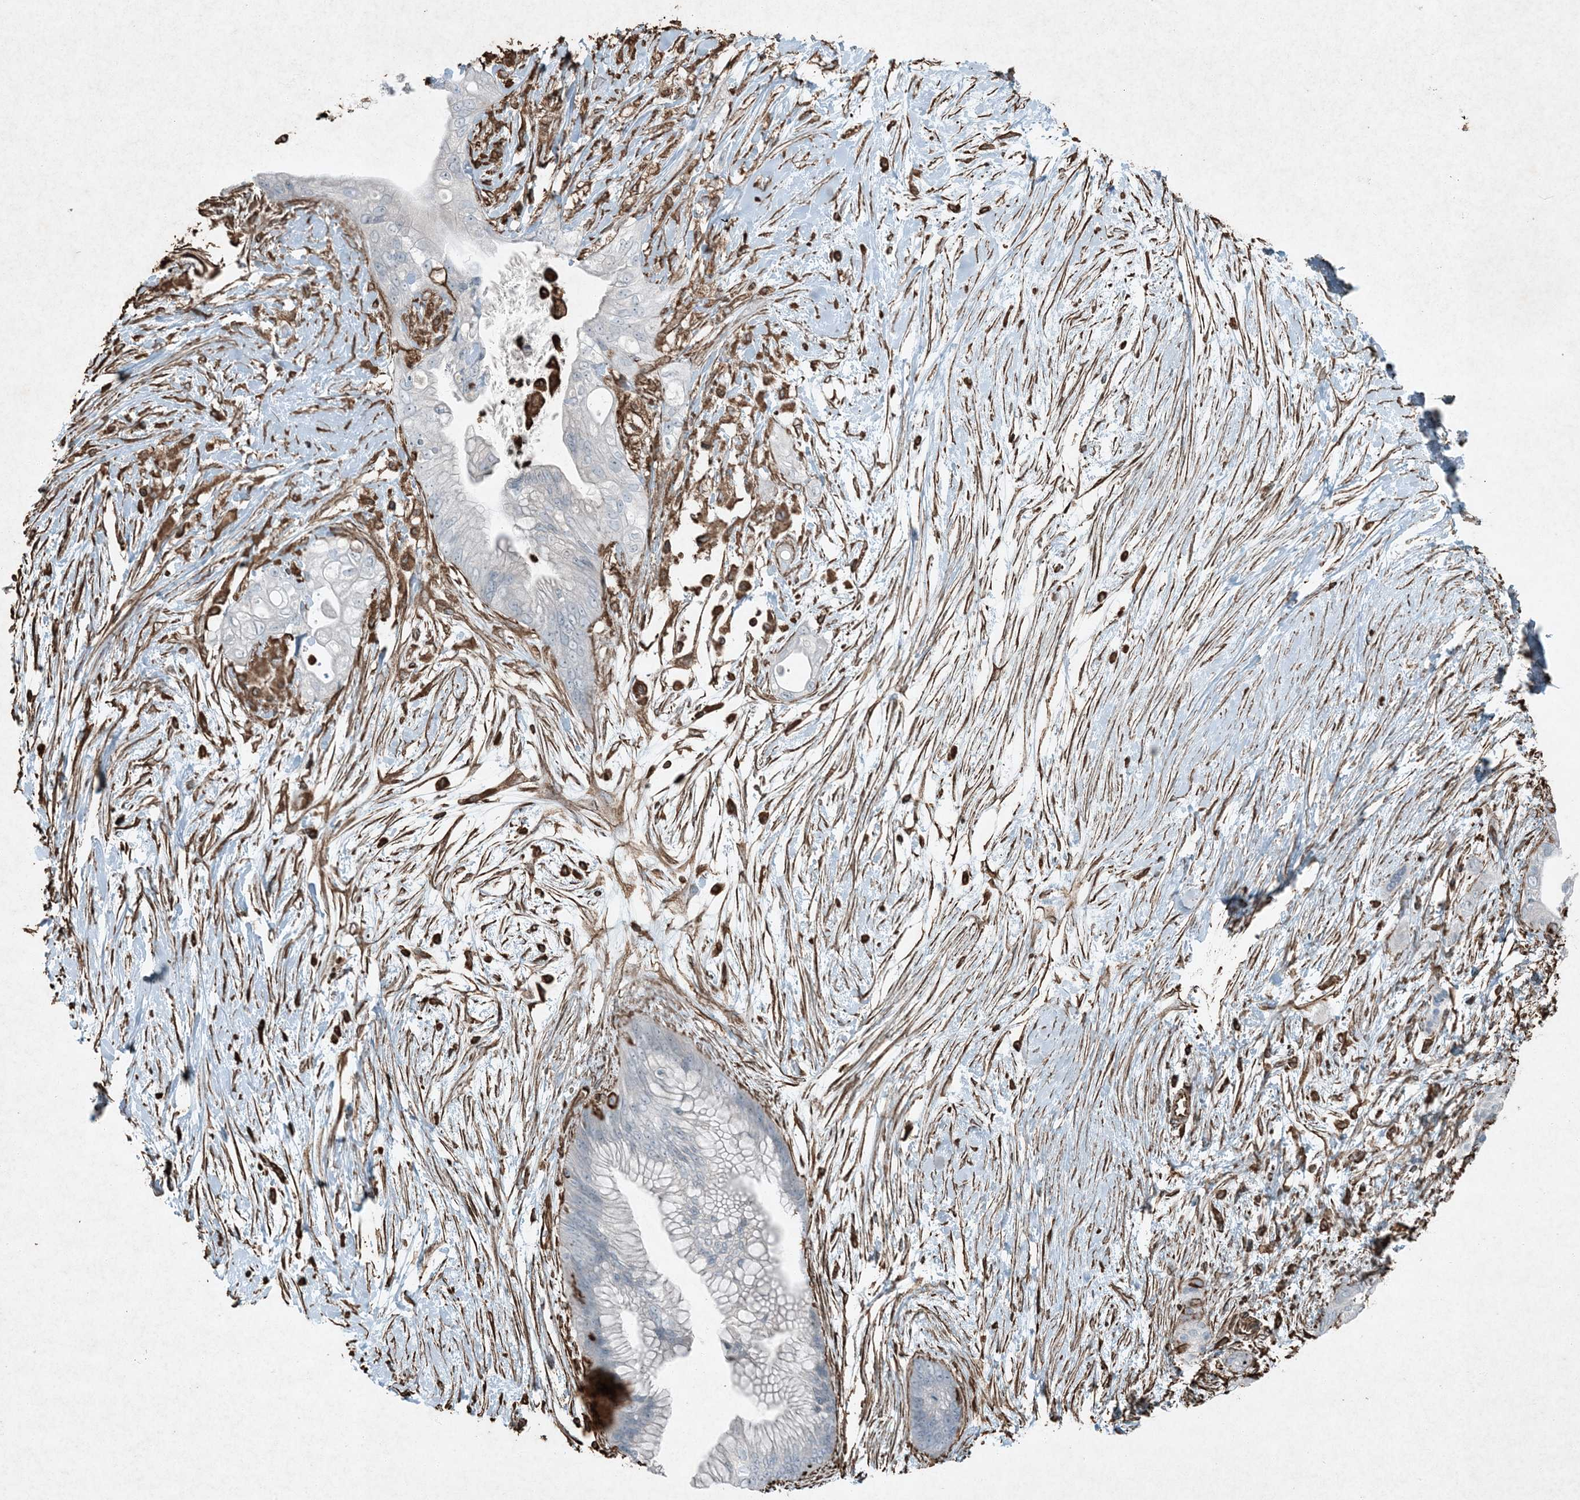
{"staining": {"intensity": "negative", "quantity": "none", "location": "none"}, "tissue": "pancreatic cancer", "cell_type": "Tumor cells", "image_type": "cancer", "snomed": [{"axis": "morphology", "description": "Adenocarcinoma, NOS"}, {"axis": "topography", "description": "Pancreas"}], "caption": "Immunohistochemical staining of pancreatic cancer (adenocarcinoma) exhibits no significant positivity in tumor cells.", "gene": "RYK", "patient": {"sex": "male", "age": 53}}